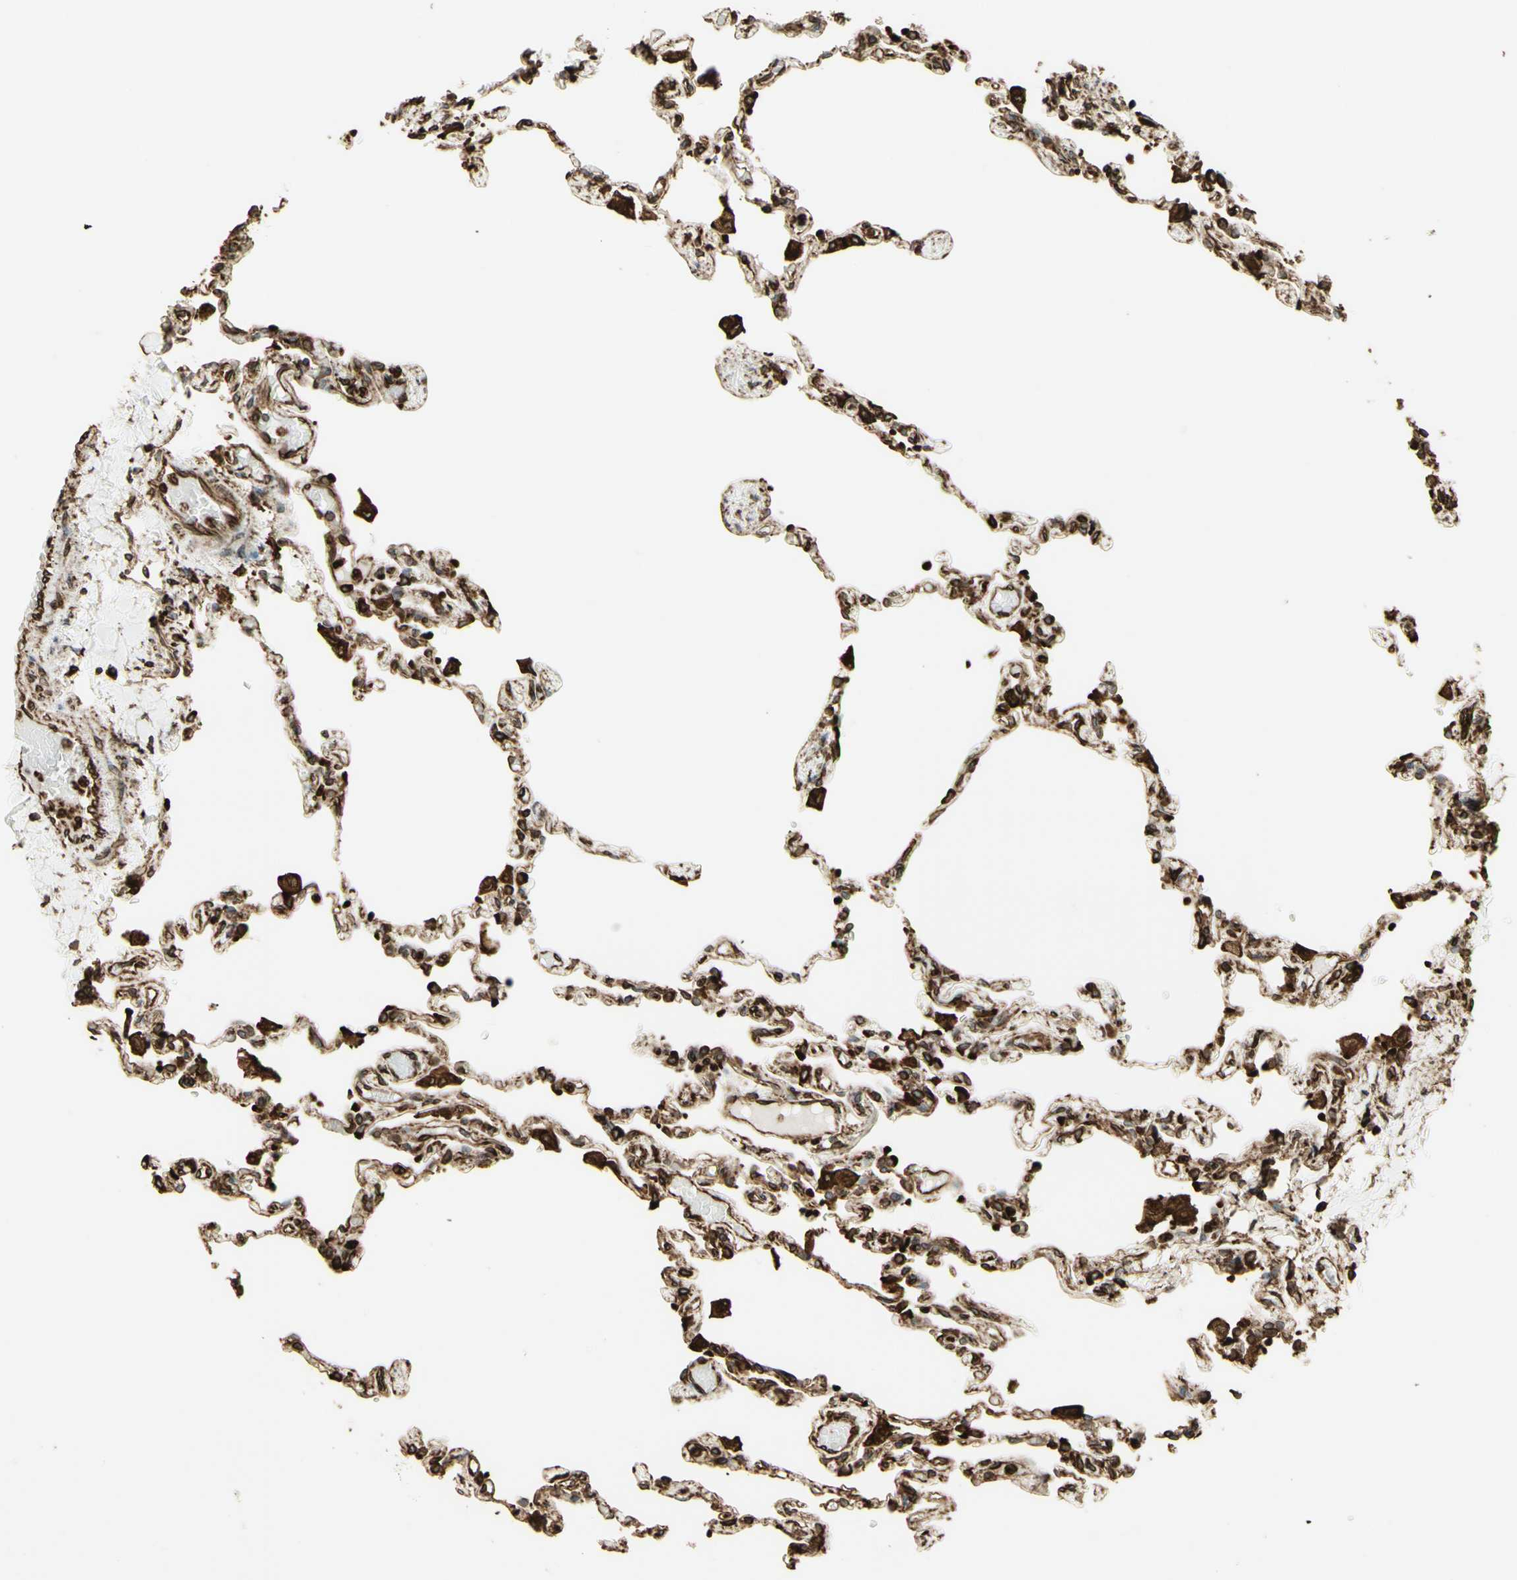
{"staining": {"intensity": "strong", "quantity": "25%-75%", "location": "cytoplasmic/membranous"}, "tissue": "lung", "cell_type": "Alveolar cells", "image_type": "normal", "snomed": [{"axis": "morphology", "description": "Normal tissue, NOS"}, {"axis": "topography", "description": "Lung"}], "caption": "A high-resolution image shows immunohistochemistry (IHC) staining of normal lung, which shows strong cytoplasmic/membranous positivity in approximately 25%-75% of alveolar cells. (brown staining indicates protein expression, while blue staining denotes nuclei).", "gene": "CANX", "patient": {"sex": "male", "age": 21}}